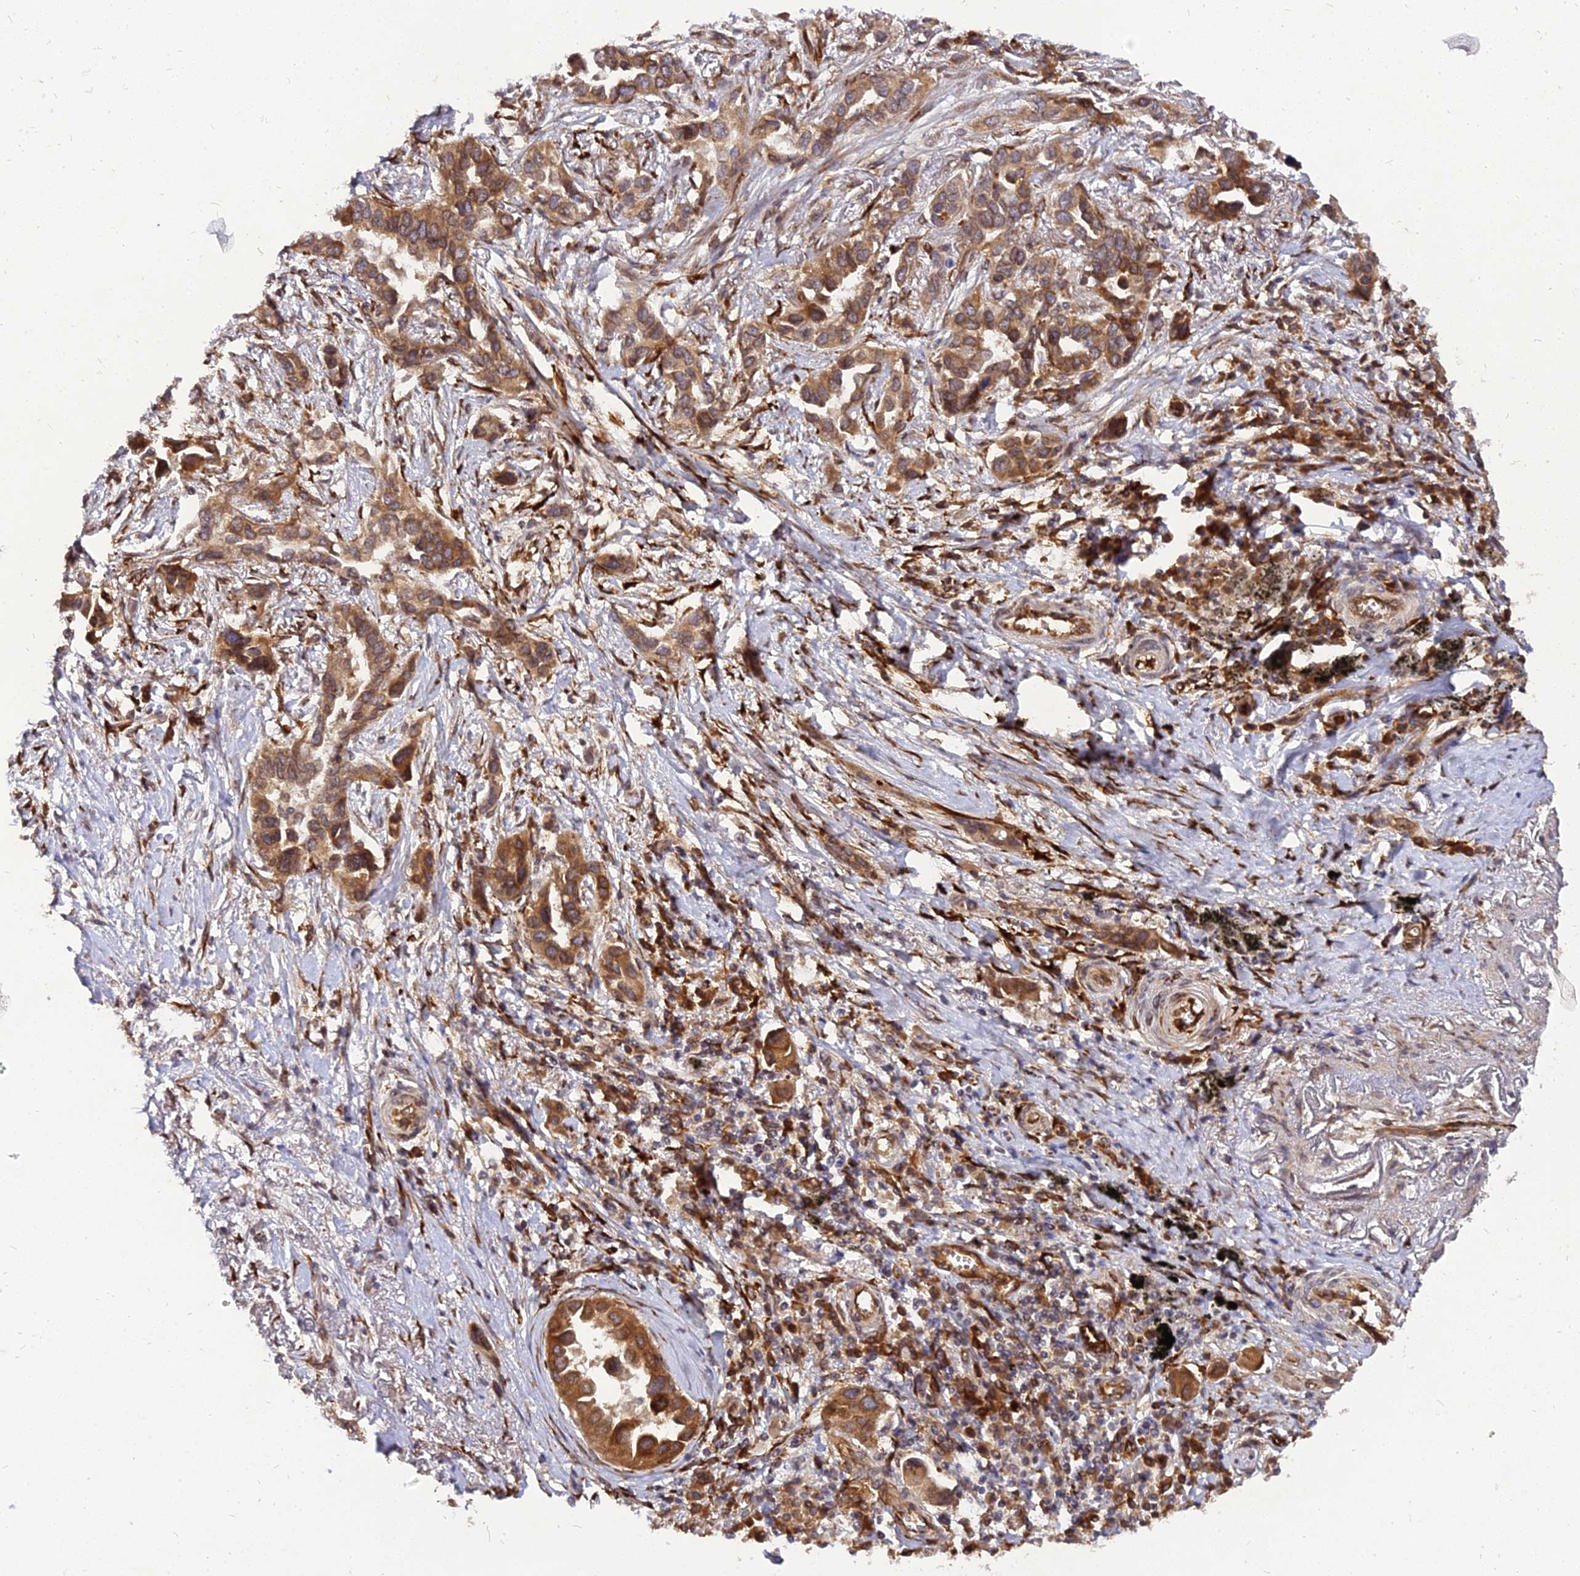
{"staining": {"intensity": "moderate", "quantity": ">75%", "location": "cytoplasmic/membranous"}, "tissue": "lung cancer", "cell_type": "Tumor cells", "image_type": "cancer", "snomed": [{"axis": "morphology", "description": "Adenocarcinoma, NOS"}, {"axis": "topography", "description": "Lung"}], "caption": "An immunohistochemistry (IHC) histopathology image of neoplastic tissue is shown. Protein staining in brown shows moderate cytoplasmic/membranous positivity in lung adenocarcinoma within tumor cells. (DAB (3,3'-diaminobenzidine) IHC, brown staining for protein, blue staining for nuclei).", "gene": "PDE4D", "patient": {"sex": "female", "age": 76}}